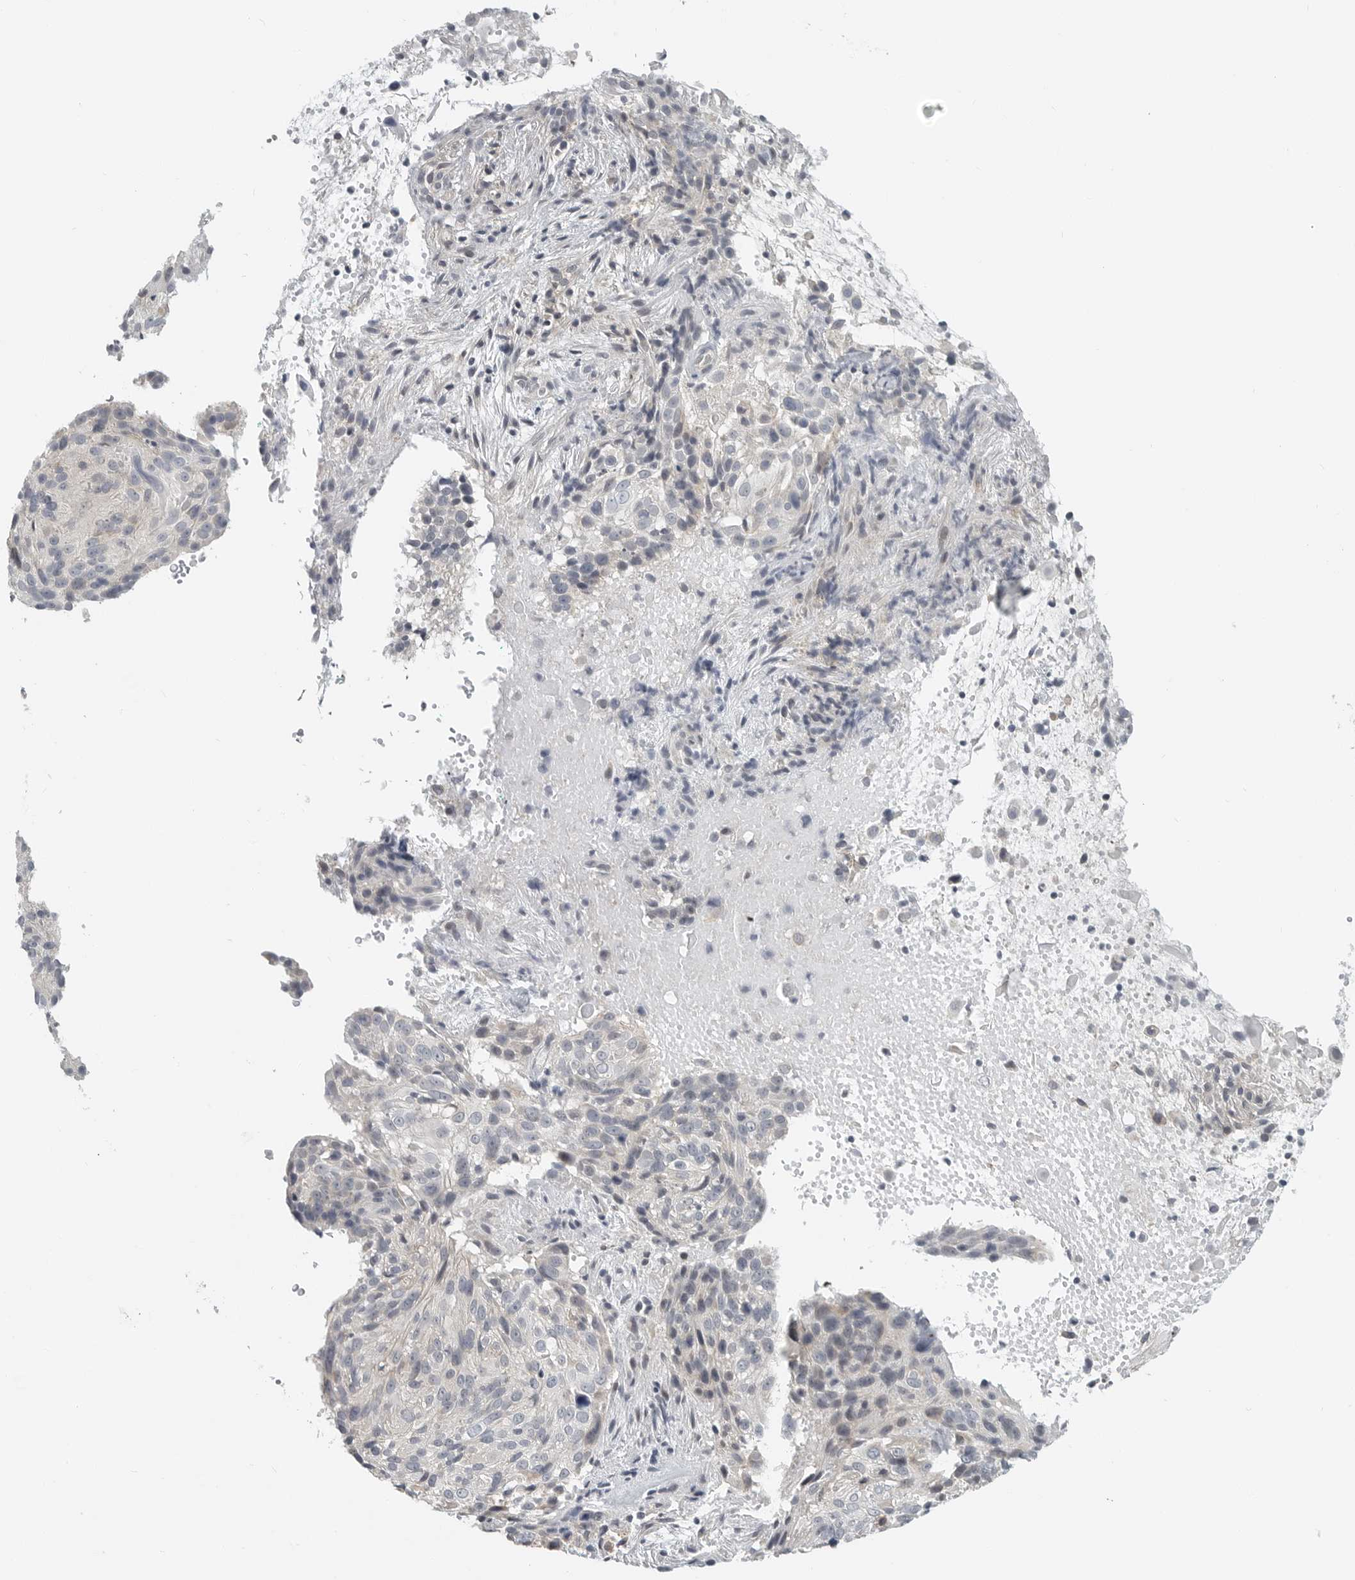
{"staining": {"intensity": "negative", "quantity": "none", "location": "none"}, "tissue": "cervical cancer", "cell_type": "Tumor cells", "image_type": "cancer", "snomed": [{"axis": "morphology", "description": "Squamous cell carcinoma, NOS"}, {"axis": "topography", "description": "Cervix"}], "caption": "The image reveals no significant positivity in tumor cells of cervical squamous cell carcinoma. (DAB (3,3'-diaminobenzidine) immunohistochemistry (IHC) visualized using brightfield microscopy, high magnification).", "gene": "IL12RB2", "patient": {"sex": "female", "age": 74}}